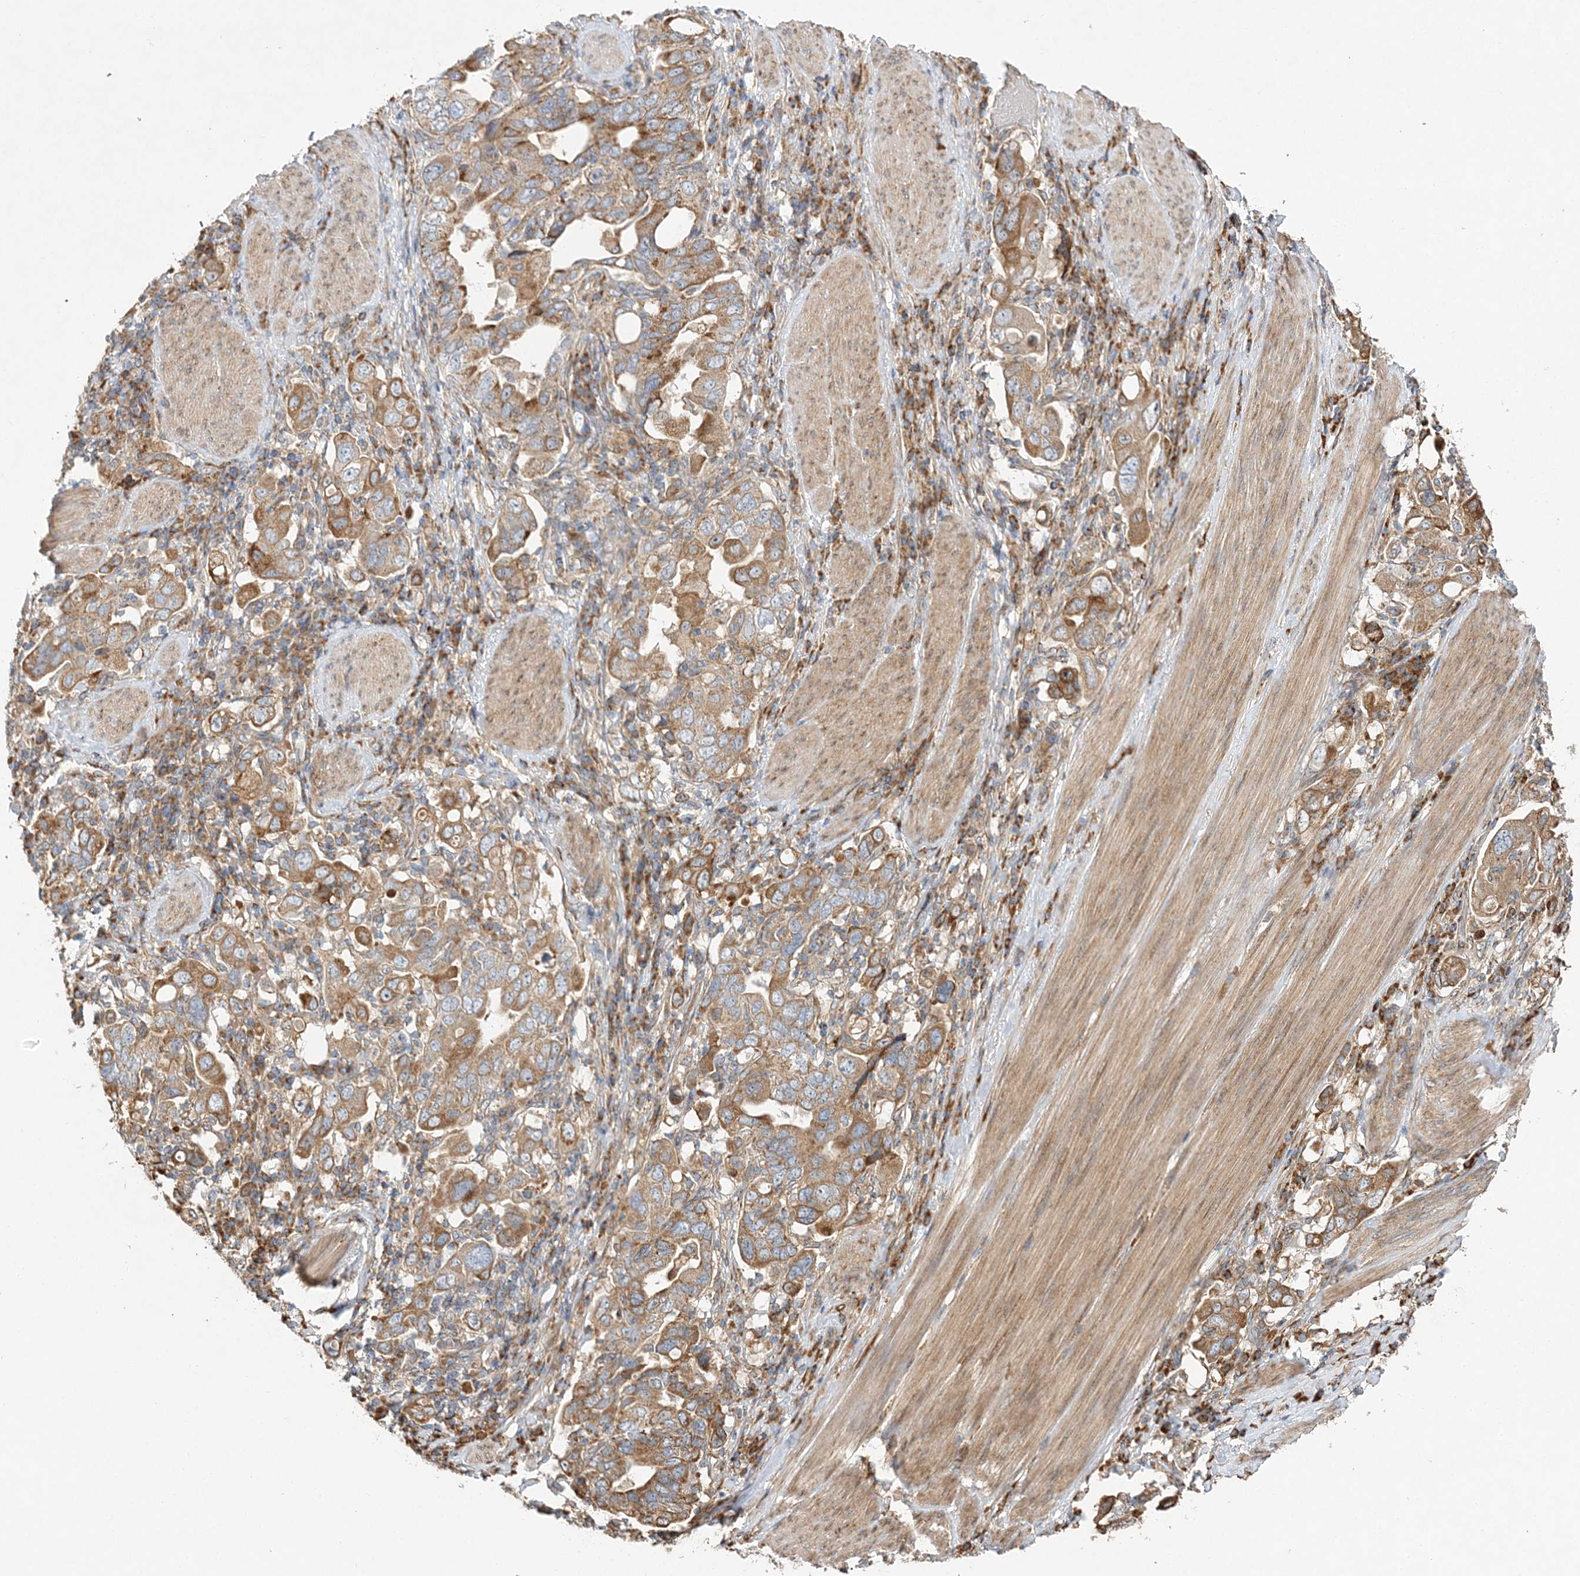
{"staining": {"intensity": "moderate", "quantity": ">75%", "location": "cytoplasmic/membranous"}, "tissue": "stomach cancer", "cell_type": "Tumor cells", "image_type": "cancer", "snomed": [{"axis": "morphology", "description": "Adenocarcinoma, NOS"}, {"axis": "topography", "description": "Stomach, upper"}], "caption": "Immunohistochemistry (IHC) (DAB) staining of human stomach adenocarcinoma reveals moderate cytoplasmic/membranous protein expression in approximately >75% of tumor cells. (DAB IHC, brown staining for protein, blue staining for nuclei).", "gene": "ZFYVE16", "patient": {"sex": "male", "age": 62}}